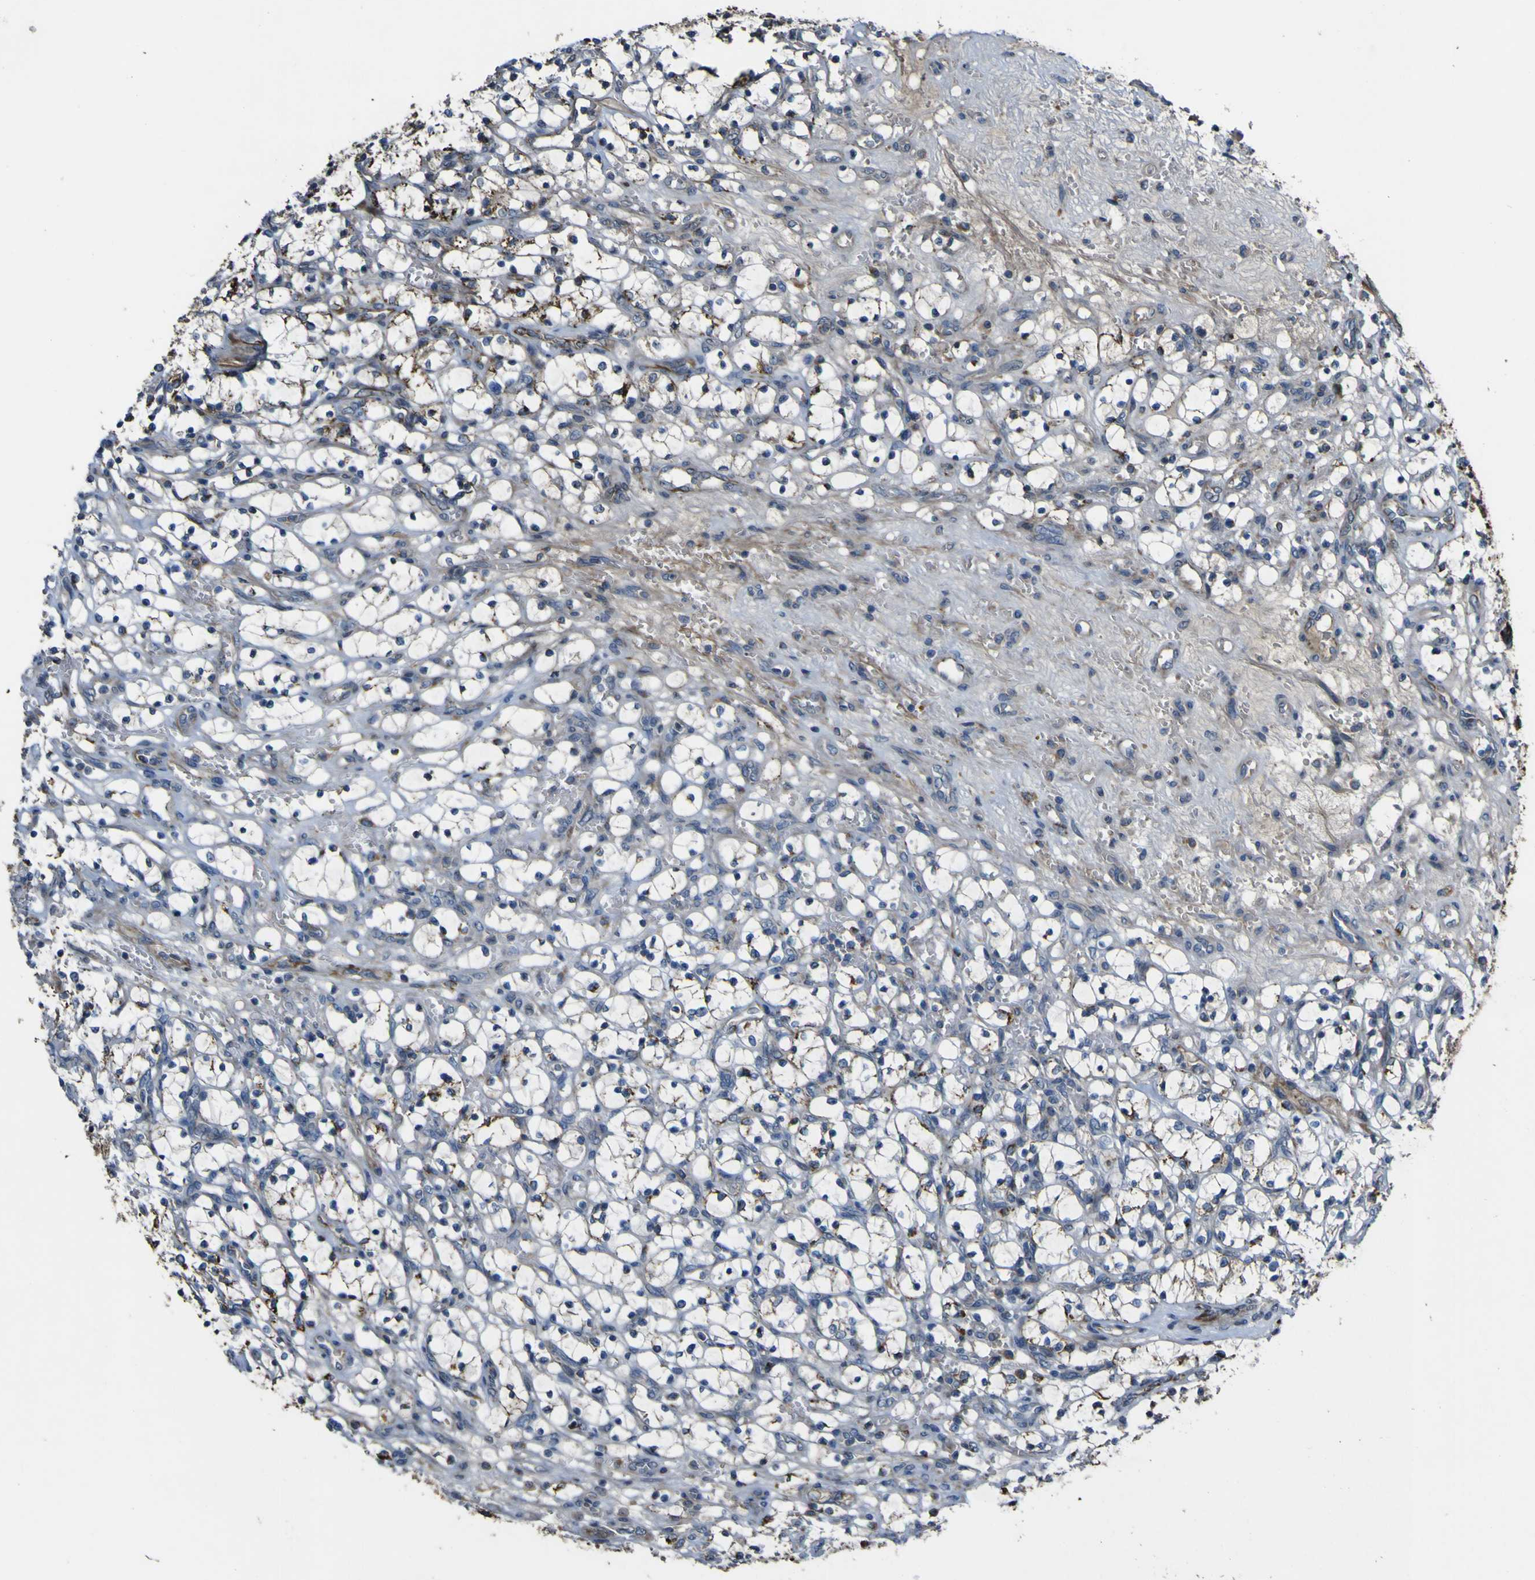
{"staining": {"intensity": "moderate", "quantity": "<25%", "location": "cytoplasmic/membranous"}, "tissue": "renal cancer", "cell_type": "Tumor cells", "image_type": "cancer", "snomed": [{"axis": "morphology", "description": "Adenocarcinoma, NOS"}, {"axis": "topography", "description": "Kidney"}], "caption": "Immunohistochemistry histopathology image of neoplastic tissue: renal cancer (adenocarcinoma) stained using immunohistochemistry reveals low levels of moderate protein expression localized specifically in the cytoplasmic/membranous of tumor cells, appearing as a cytoplasmic/membranous brown color.", "gene": "GPLD1", "patient": {"sex": "female", "age": 69}}